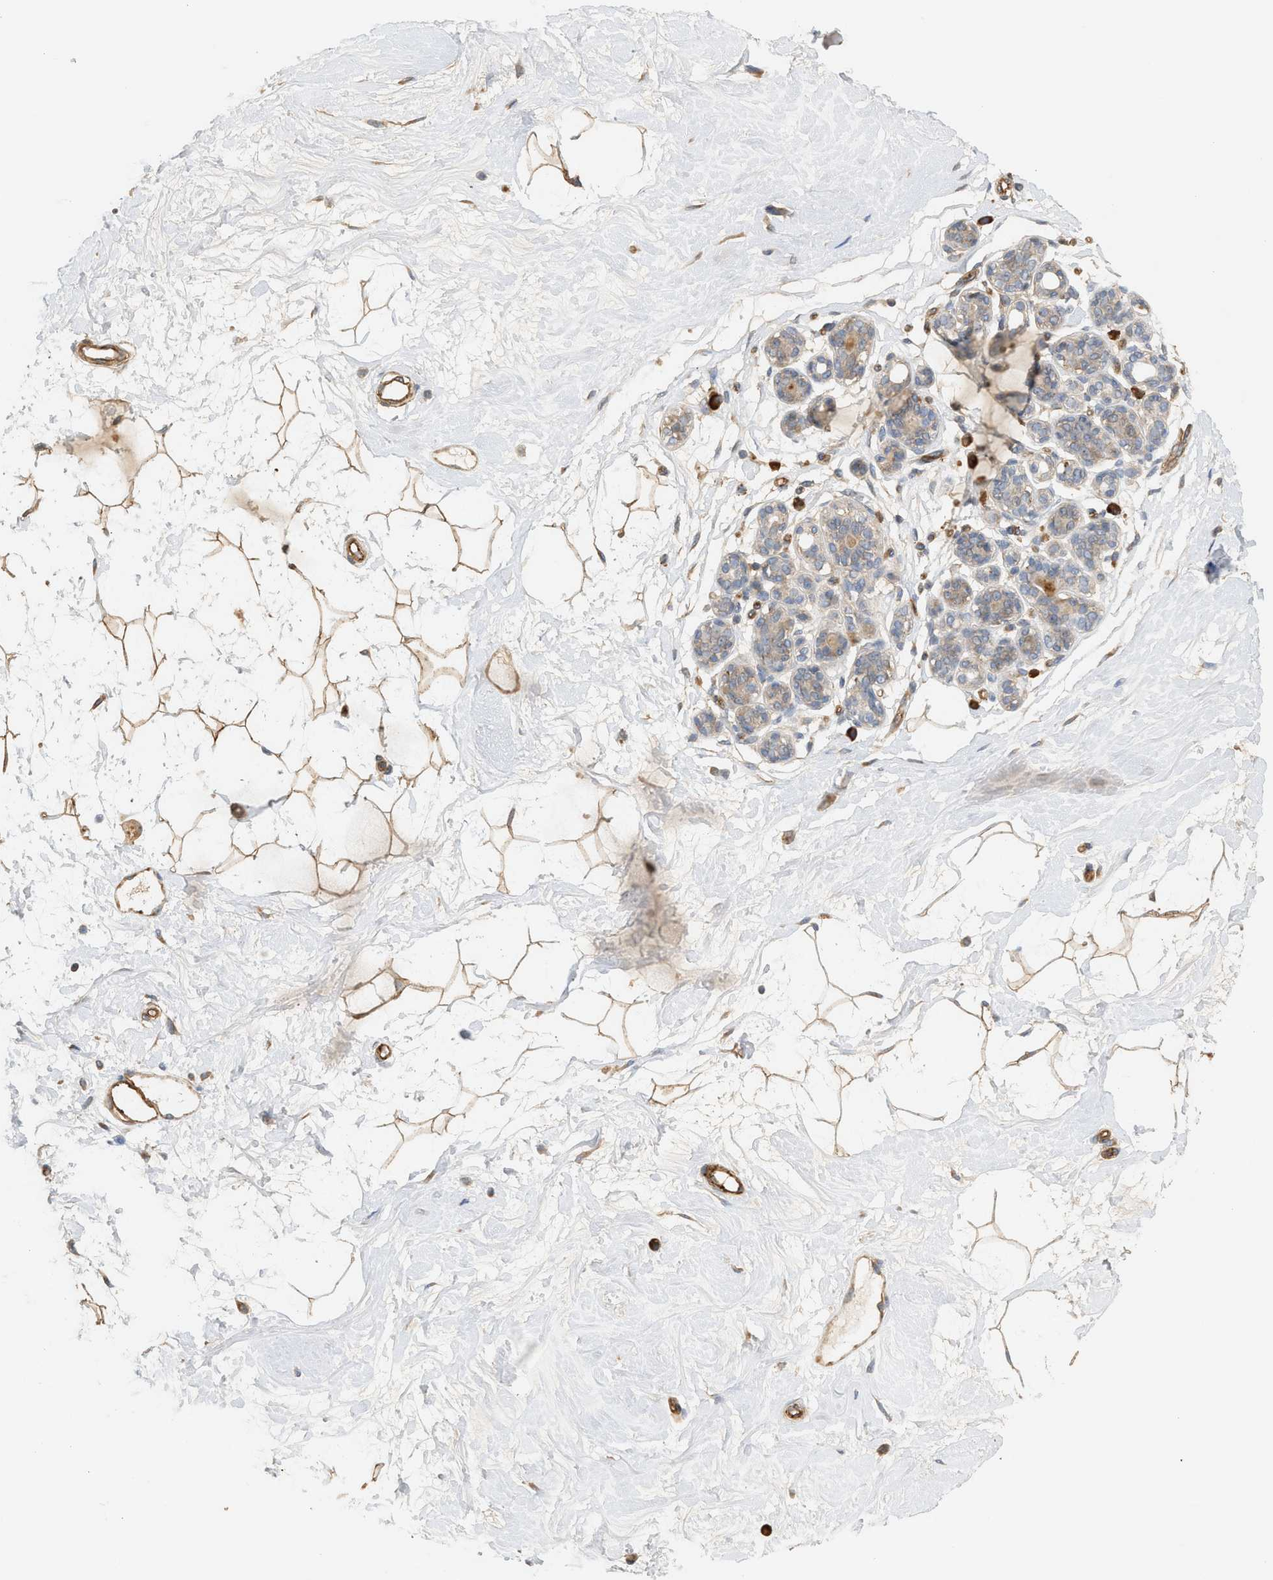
{"staining": {"intensity": "moderate", "quantity": ">75%", "location": "cytoplasmic/membranous"}, "tissue": "breast", "cell_type": "Adipocytes", "image_type": "normal", "snomed": [{"axis": "morphology", "description": "Normal tissue, NOS"}, {"axis": "morphology", "description": "Lobular carcinoma"}, {"axis": "topography", "description": "Breast"}], "caption": "About >75% of adipocytes in benign breast demonstrate moderate cytoplasmic/membranous protein expression as visualized by brown immunohistochemical staining.", "gene": "SVOP", "patient": {"sex": "female", "age": 59}}